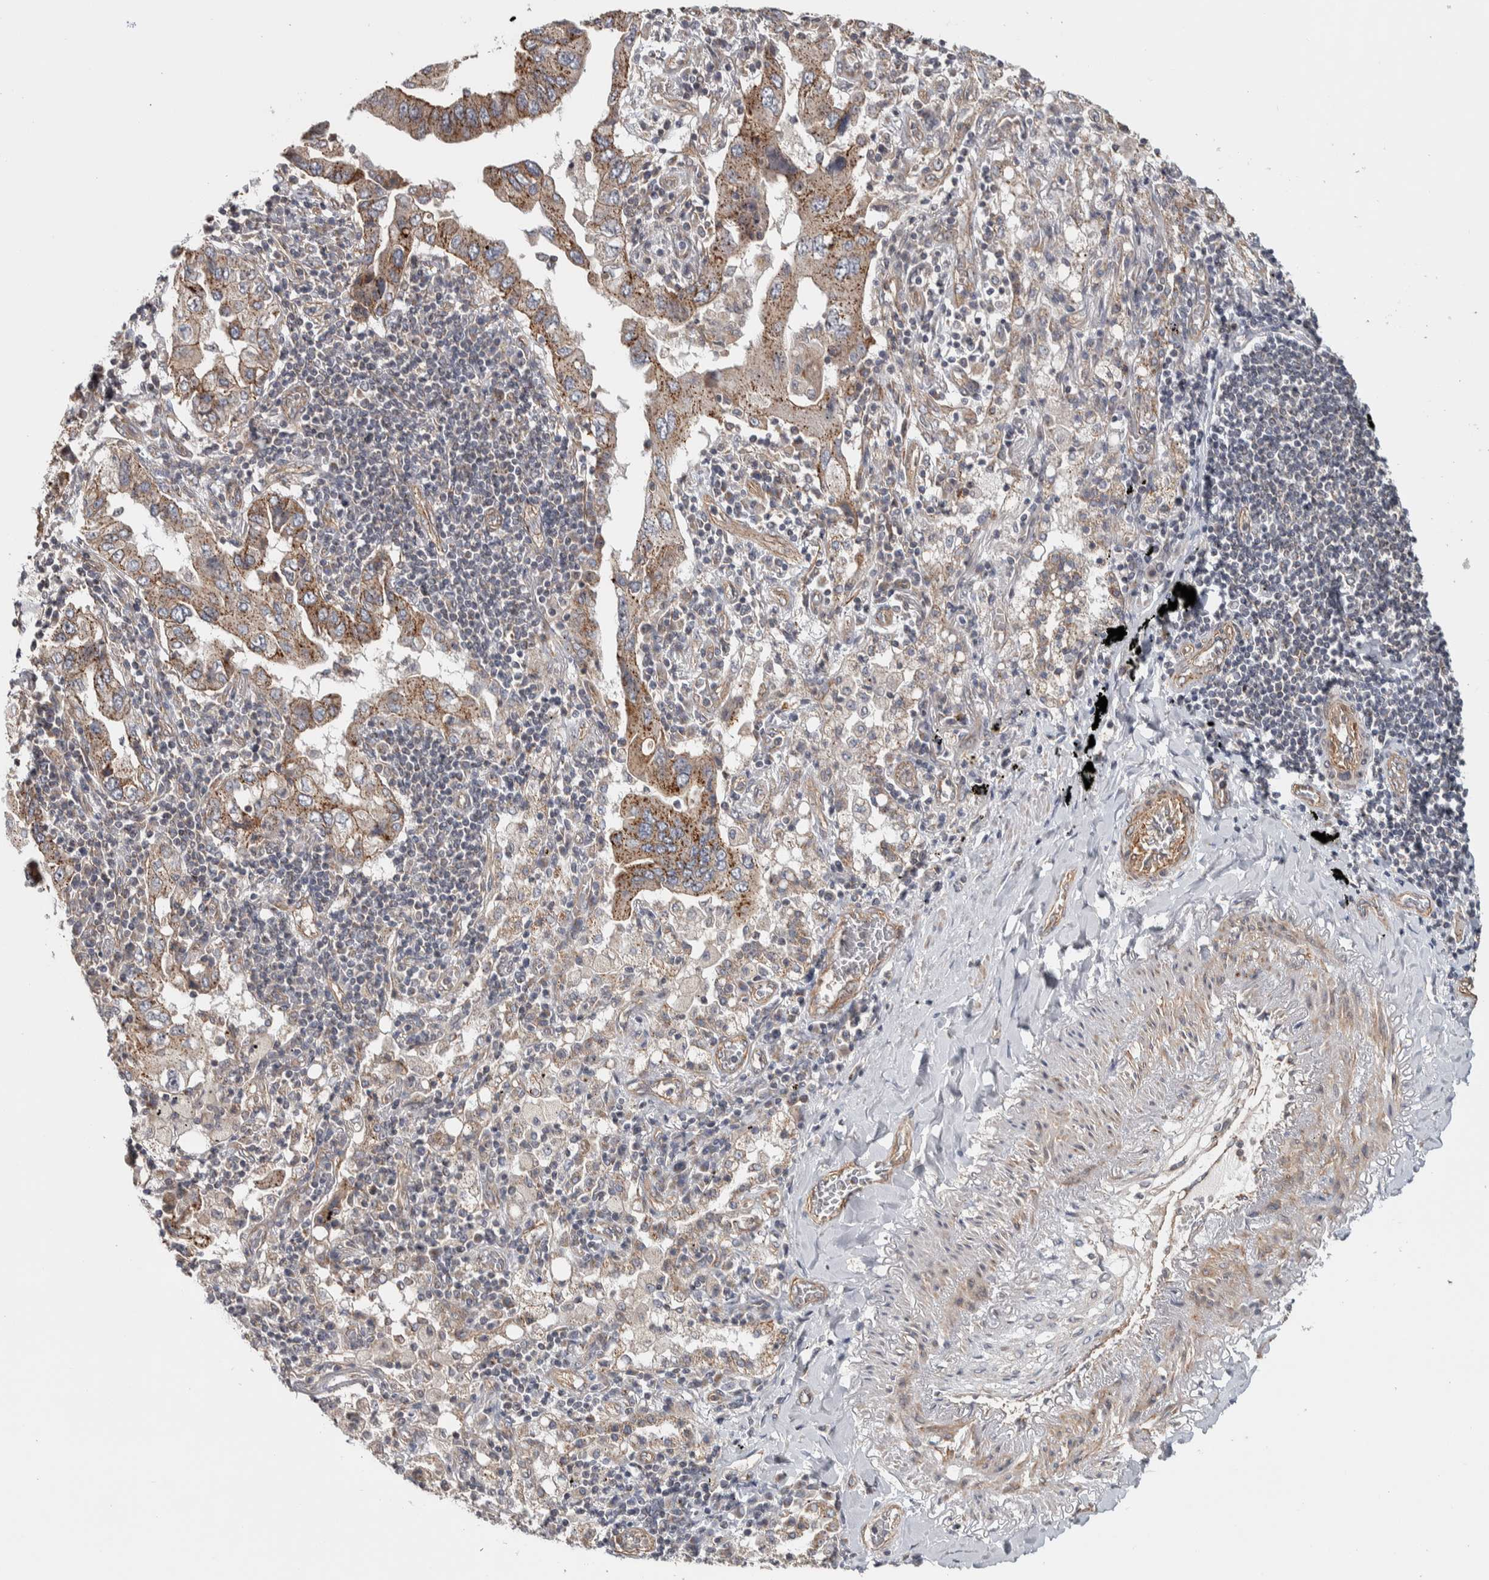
{"staining": {"intensity": "strong", "quantity": "25%-75%", "location": "cytoplasmic/membranous"}, "tissue": "lung cancer", "cell_type": "Tumor cells", "image_type": "cancer", "snomed": [{"axis": "morphology", "description": "Adenocarcinoma, NOS"}, {"axis": "topography", "description": "Lung"}], "caption": "Adenocarcinoma (lung) stained with a brown dye shows strong cytoplasmic/membranous positive positivity in about 25%-75% of tumor cells.", "gene": "CHMP4C", "patient": {"sex": "female", "age": 65}}